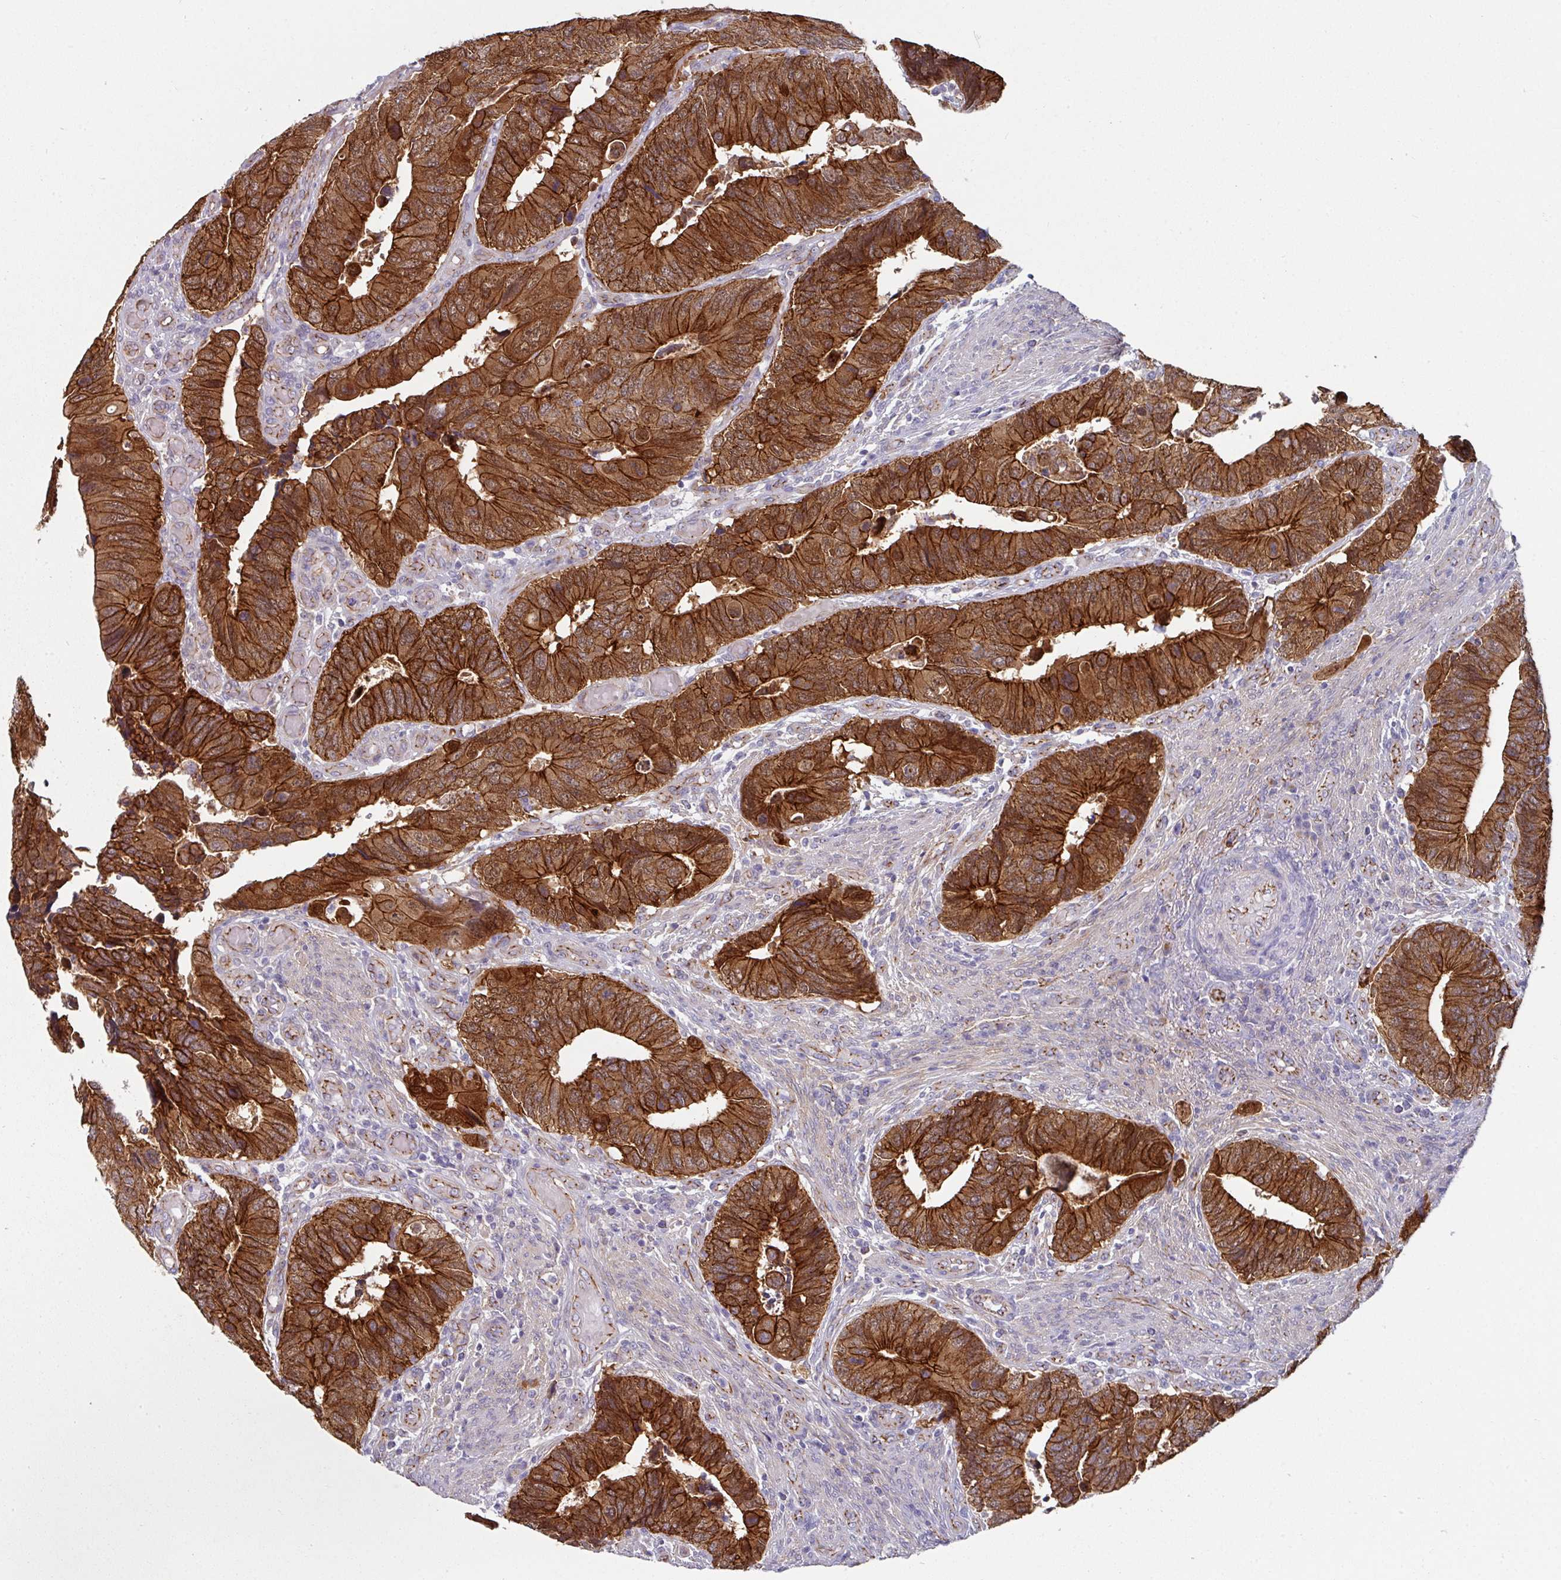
{"staining": {"intensity": "strong", "quantity": ">75%", "location": "cytoplasmic/membranous"}, "tissue": "colorectal cancer", "cell_type": "Tumor cells", "image_type": "cancer", "snomed": [{"axis": "morphology", "description": "Adenocarcinoma, NOS"}, {"axis": "topography", "description": "Colon"}], "caption": "Colorectal cancer (adenocarcinoma) stained with a protein marker demonstrates strong staining in tumor cells.", "gene": "JUP", "patient": {"sex": "male", "age": 87}}